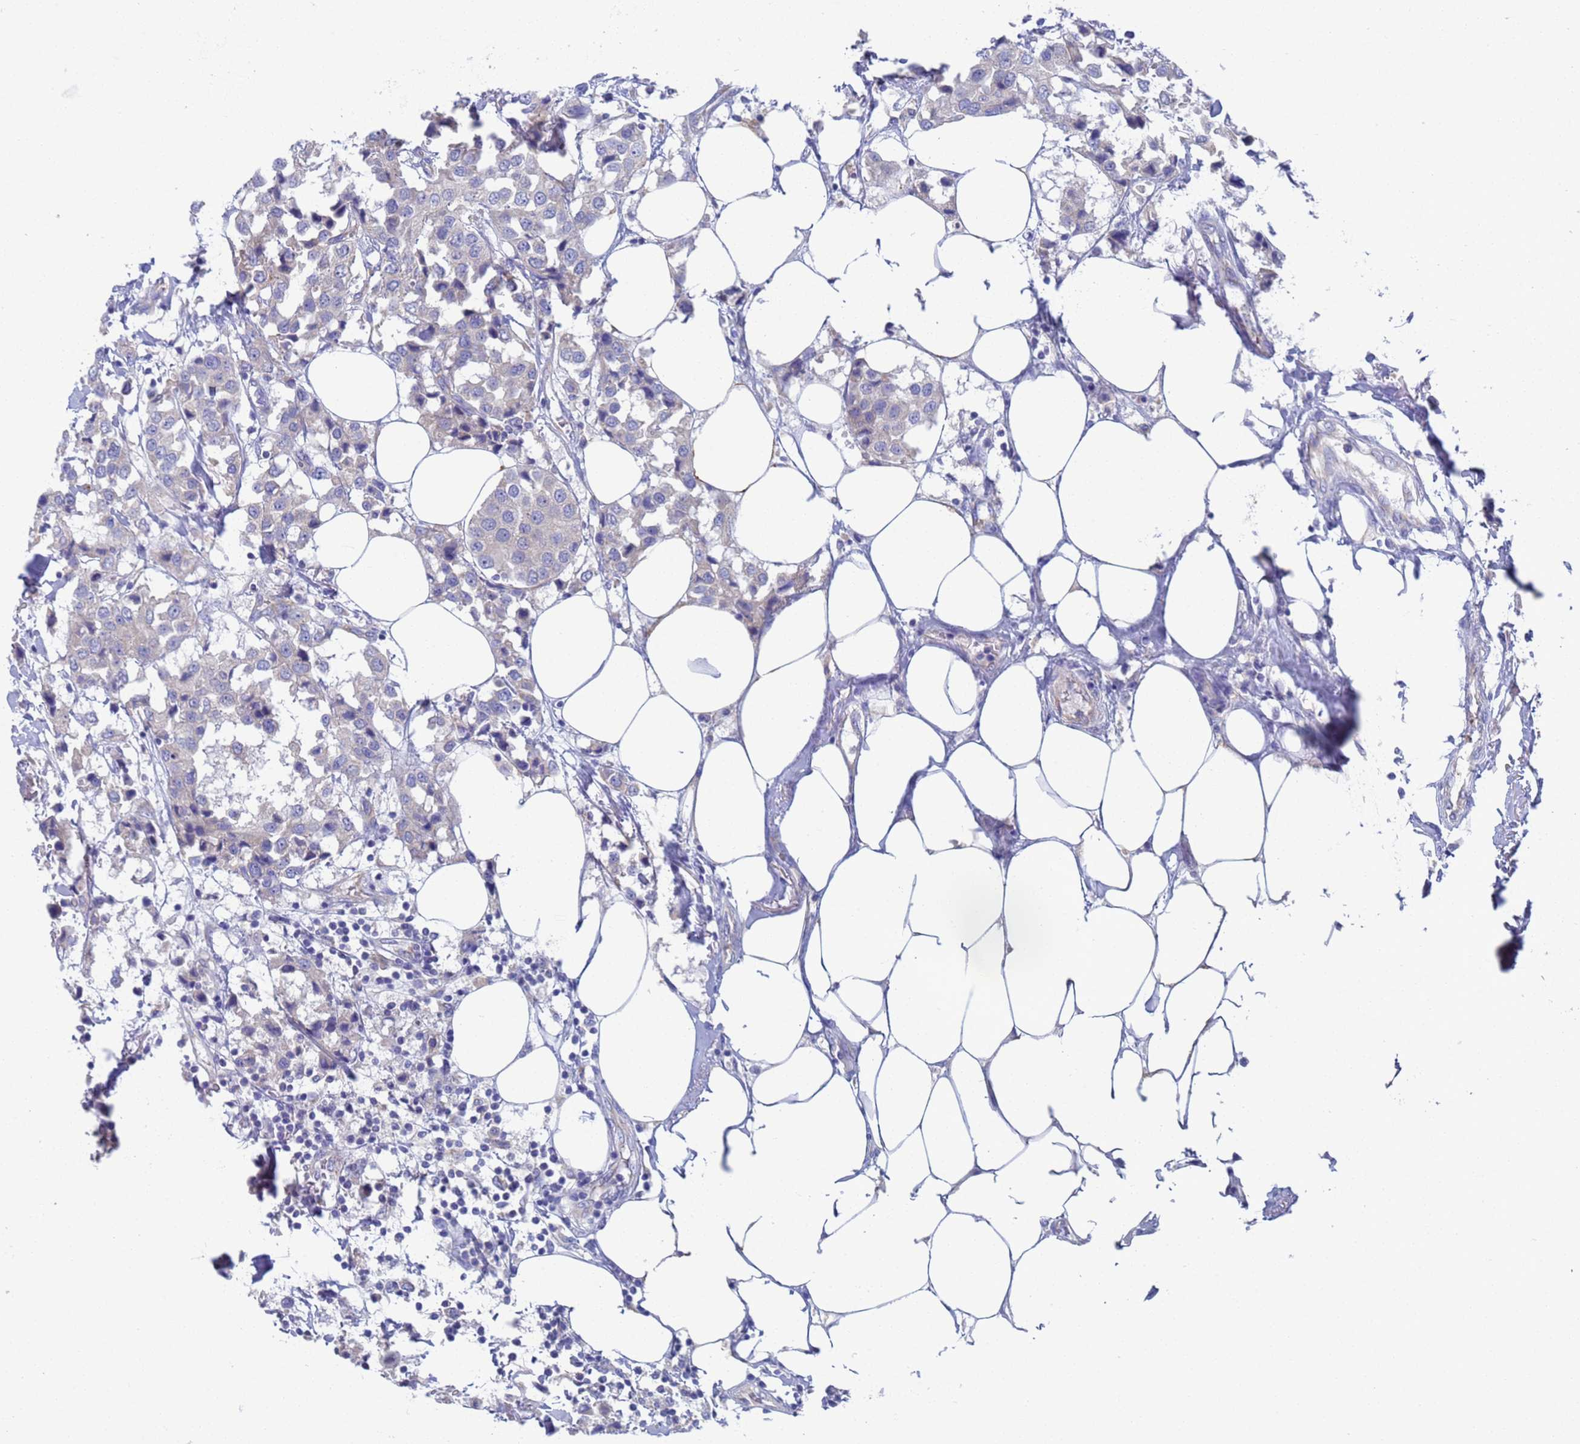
{"staining": {"intensity": "weak", "quantity": "<25%", "location": "cytoplasmic/membranous"}, "tissue": "breast cancer", "cell_type": "Tumor cells", "image_type": "cancer", "snomed": [{"axis": "morphology", "description": "Duct carcinoma"}, {"axis": "topography", "description": "Breast"}], "caption": "Breast cancer (invasive ductal carcinoma) was stained to show a protein in brown. There is no significant expression in tumor cells.", "gene": "PET117", "patient": {"sex": "female", "age": 80}}